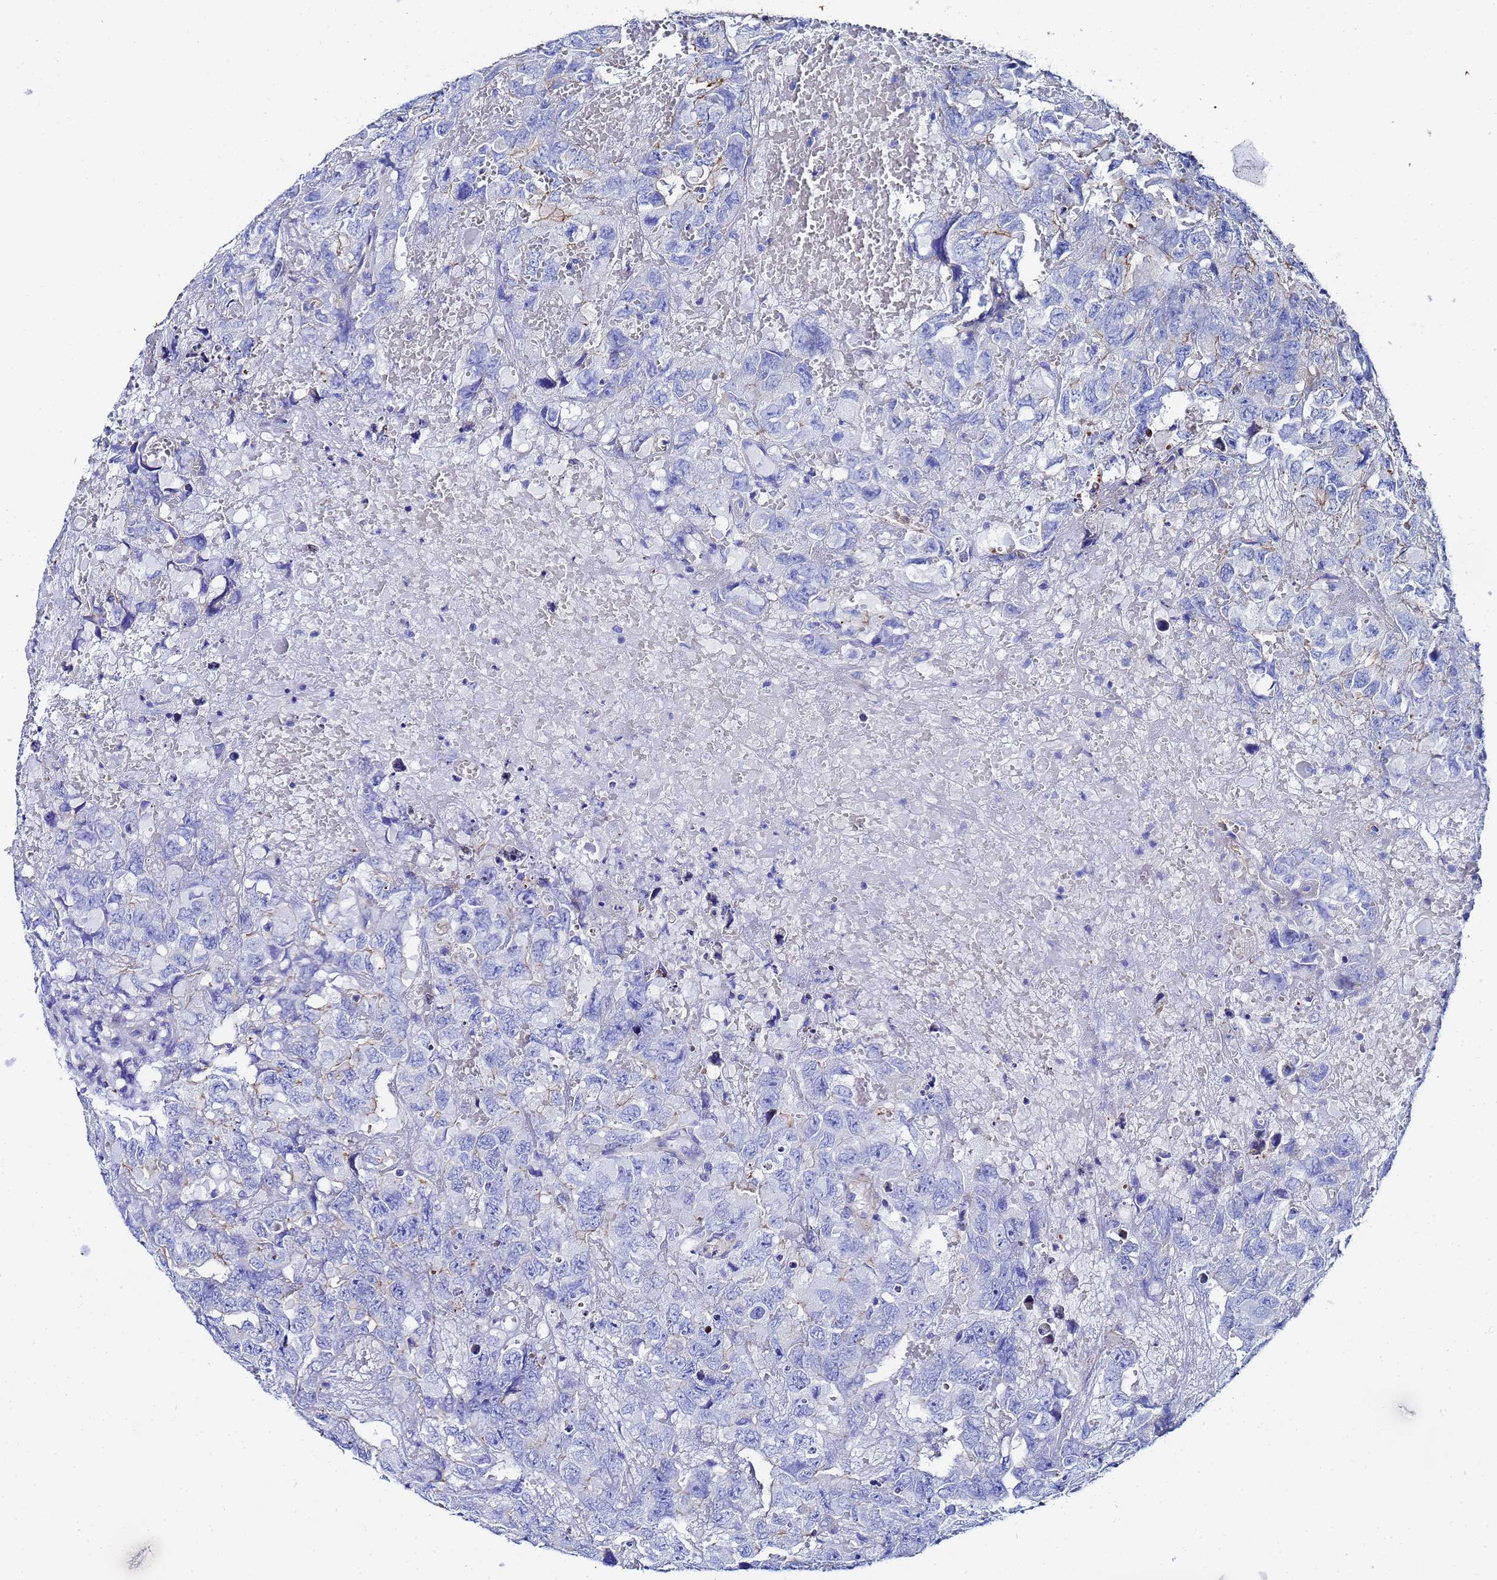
{"staining": {"intensity": "moderate", "quantity": "<25%", "location": "cytoplasmic/membranous"}, "tissue": "testis cancer", "cell_type": "Tumor cells", "image_type": "cancer", "snomed": [{"axis": "morphology", "description": "Carcinoma, Embryonal, NOS"}, {"axis": "topography", "description": "Testis"}], "caption": "Immunohistochemical staining of testis embryonal carcinoma reveals low levels of moderate cytoplasmic/membranous positivity in approximately <25% of tumor cells.", "gene": "RAB39B", "patient": {"sex": "male", "age": 45}}